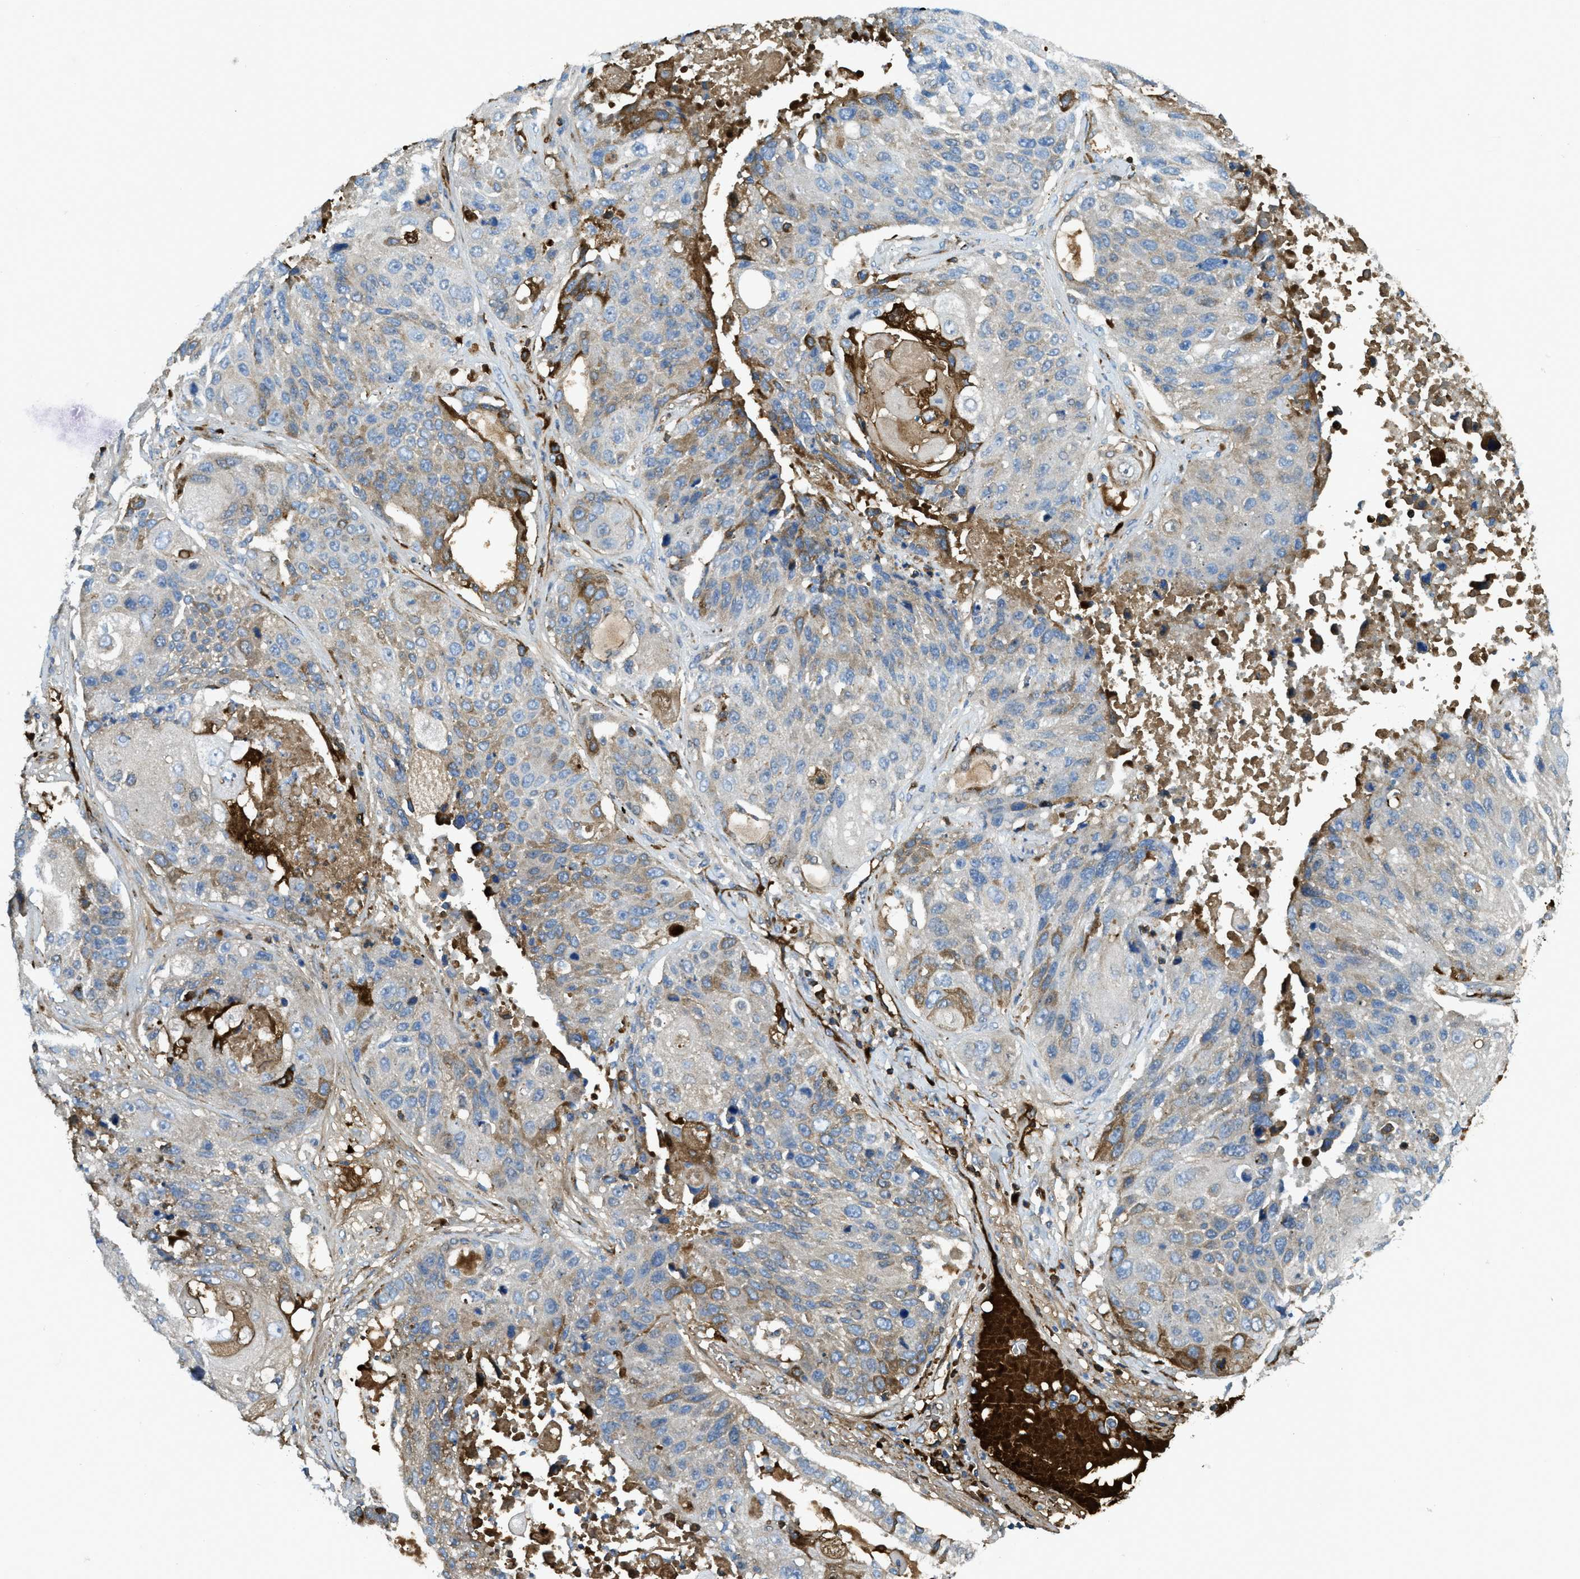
{"staining": {"intensity": "weak", "quantity": "<25%", "location": "cytoplasmic/membranous"}, "tissue": "lung cancer", "cell_type": "Tumor cells", "image_type": "cancer", "snomed": [{"axis": "morphology", "description": "Squamous cell carcinoma, NOS"}, {"axis": "topography", "description": "Lung"}], "caption": "High power microscopy photomicrograph of an immunohistochemistry (IHC) micrograph of lung squamous cell carcinoma, revealing no significant staining in tumor cells.", "gene": "TRIM59", "patient": {"sex": "male", "age": 61}}